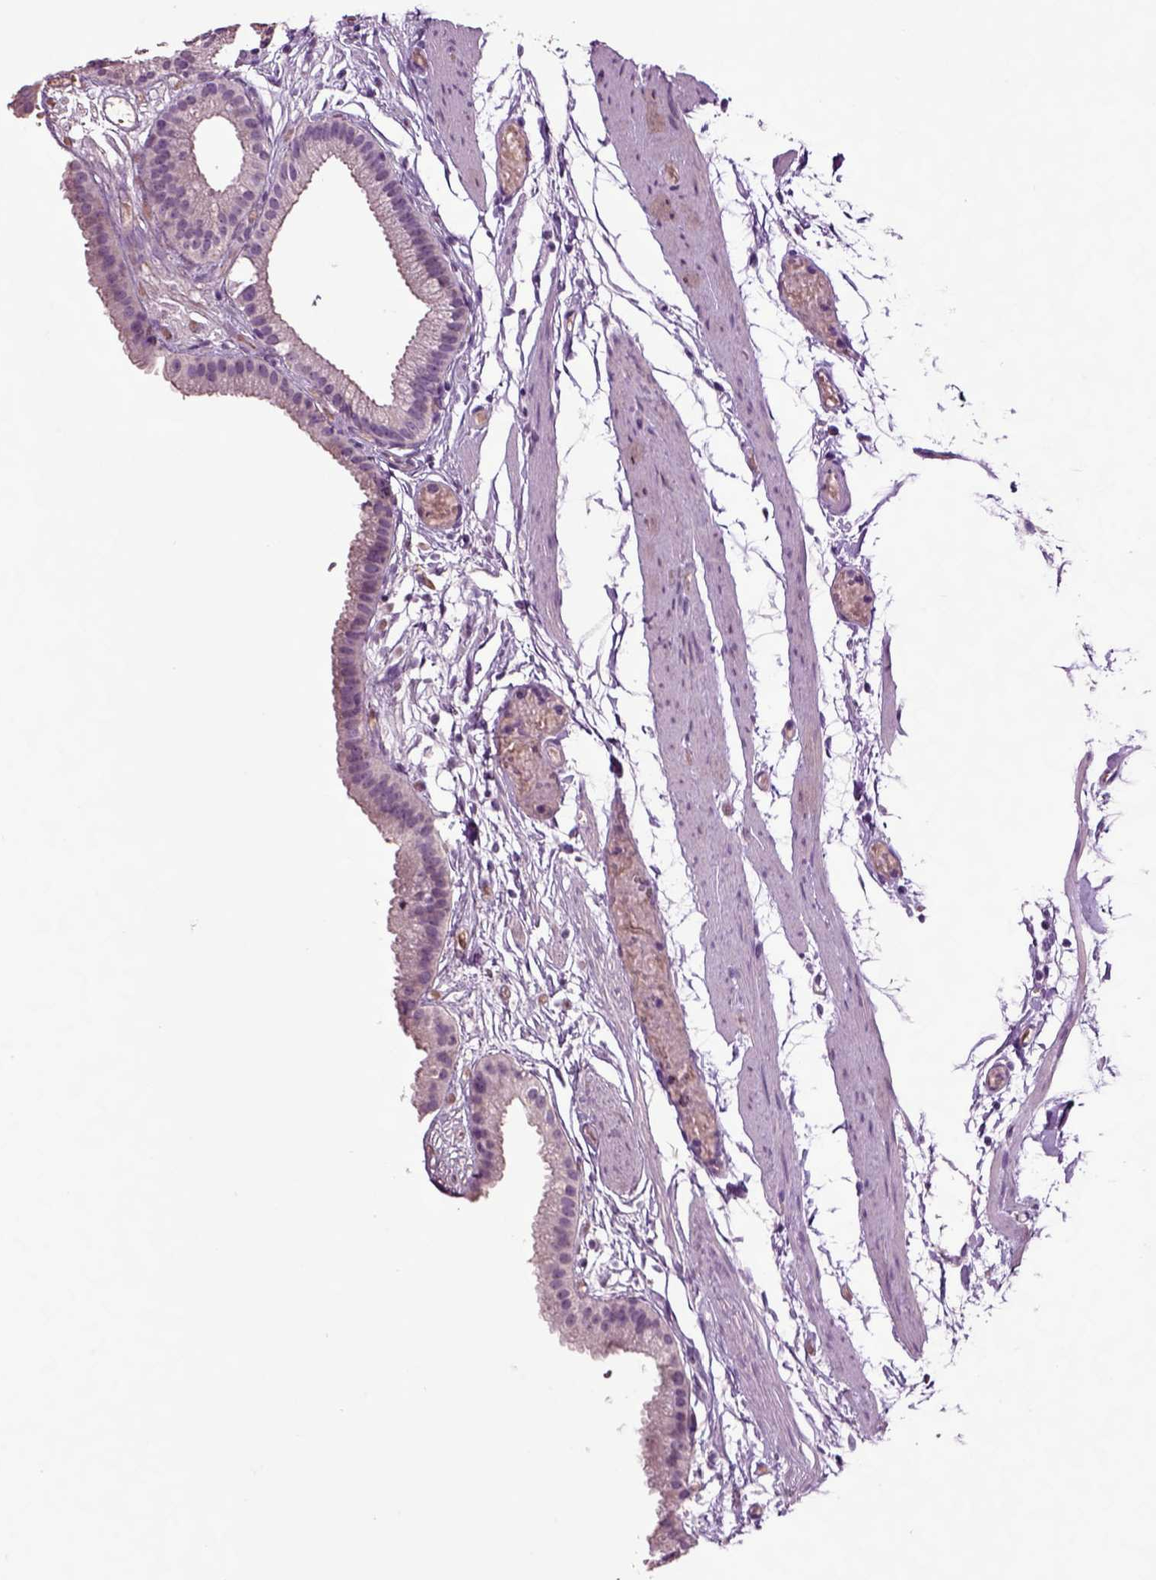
{"staining": {"intensity": "moderate", "quantity": "<25%", "location": "cytoplasmic/membranous"}, "tissue": "gallbladder", "cell_type": "Glandular cells", "image_type": "normal", "snomed": [{"axis": "morphology", "description": "Normal tissue, NOS"}, {"axis": "topography", "description": "Gallbladder"}], "caption": "An immunohistochemistry (IHC) image of benign tissue is shown. Protein staining in brown labels moderate cytoplasmic/membranous positivity in gallbladder within glandular cells.", "gene": "CRHR1", "patient": {"sex": "female", "age": 45}}